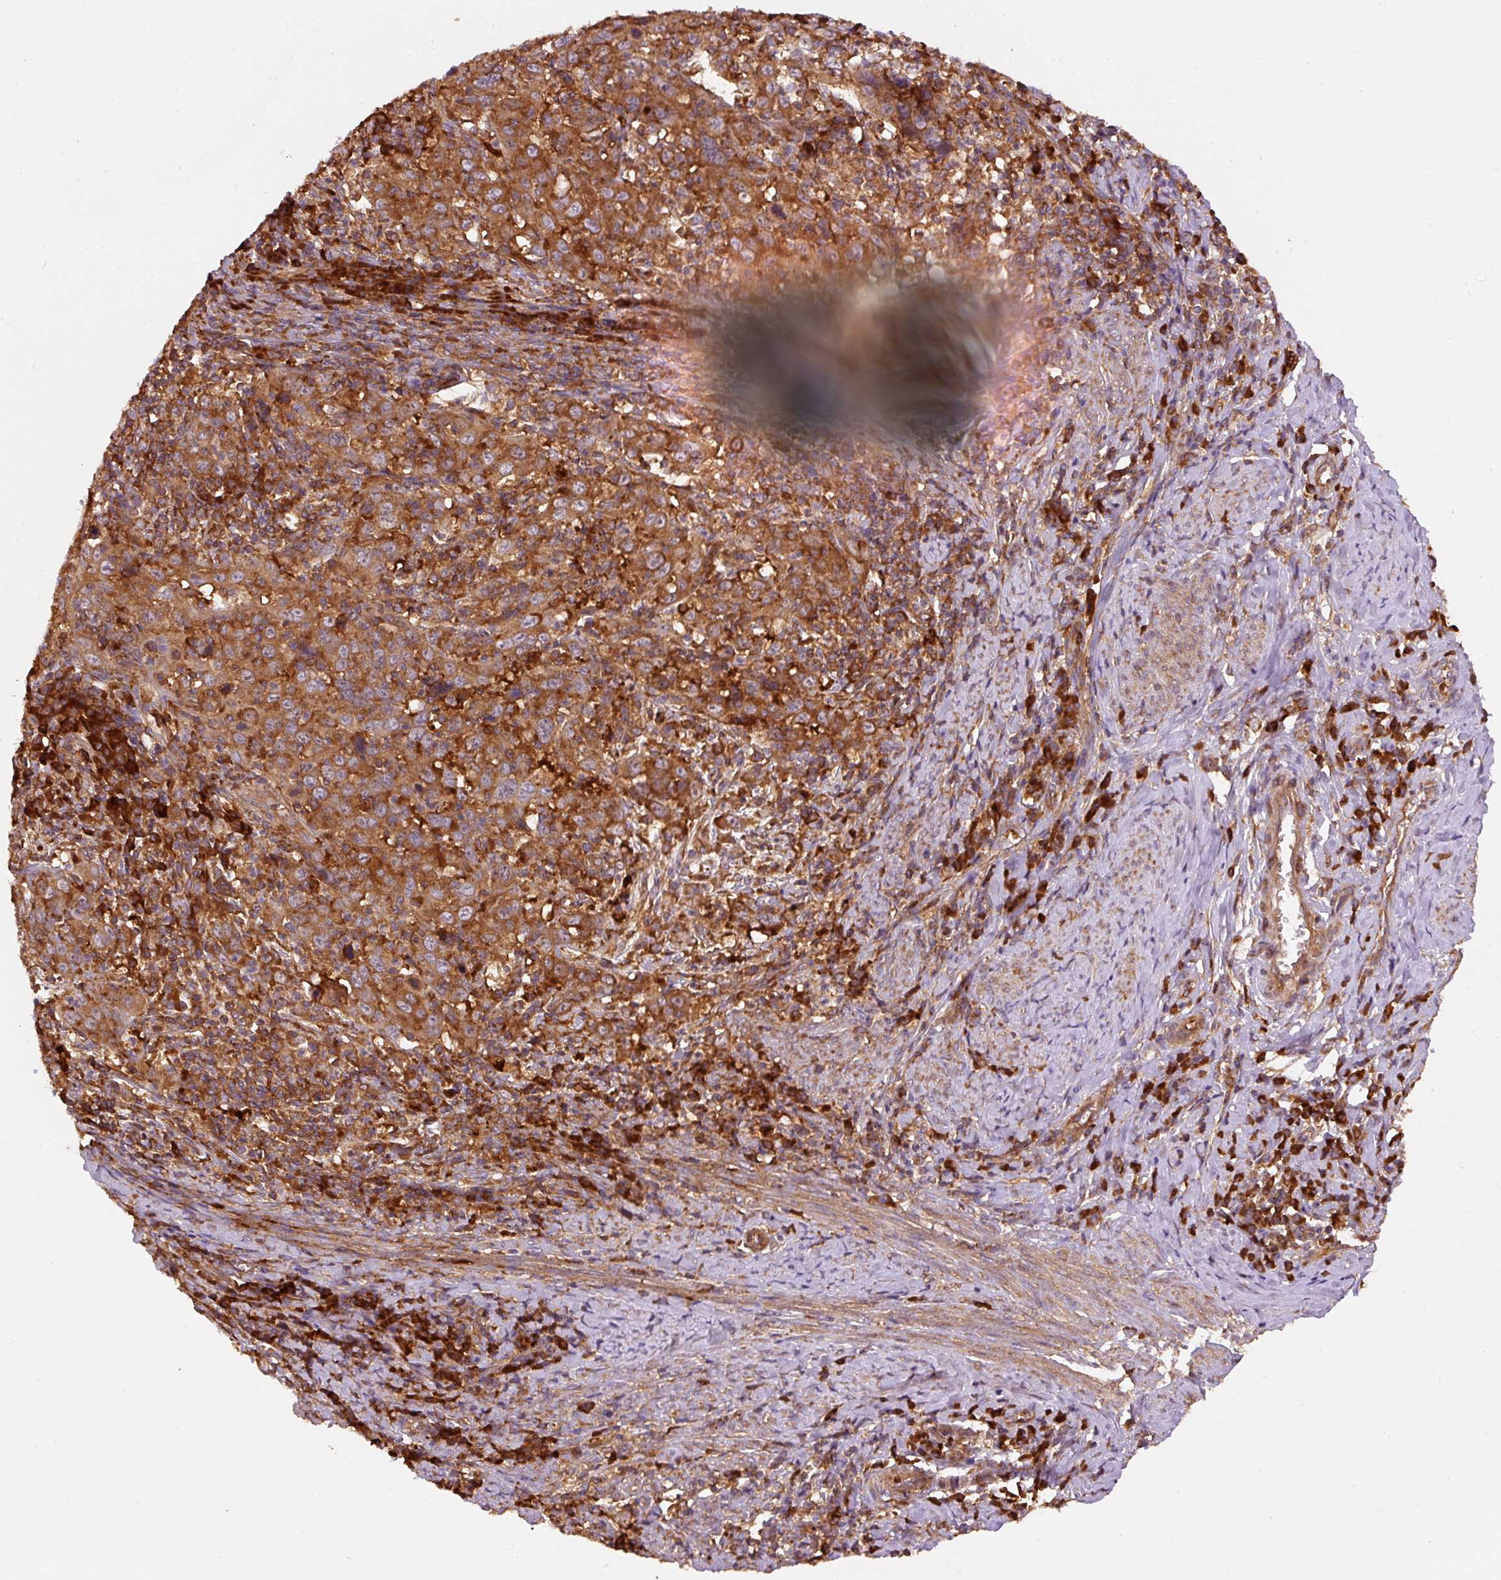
{"staining": {"intensity": "strong", "quantity": ">75%", "location": "cytoplasmic/membranous"}, "tissue": "cervical cancer", "cell_type": "Tumor cells", "image_type": "cancer", "snomed": [{"axis": "morphology", "description": "Squamous cell carcinoma, NOS"}, {"axis": "topography", "description": "Cervix"}], "caption": "High-power microscopy captured an immunohistochemistry micrograph of cervical squamous cell carcinoma, revealing strong cytoplasmic/membranous expression in approximately >75% of tumor cells. (Stains: DAB (3,3'-diaminobenzidine) in brown, nuclei in blue, Microscopy: brightfield microscopy at high magnification).", "gene": "EIF2S2", "patient": {"sex": "female", "age": 46}}